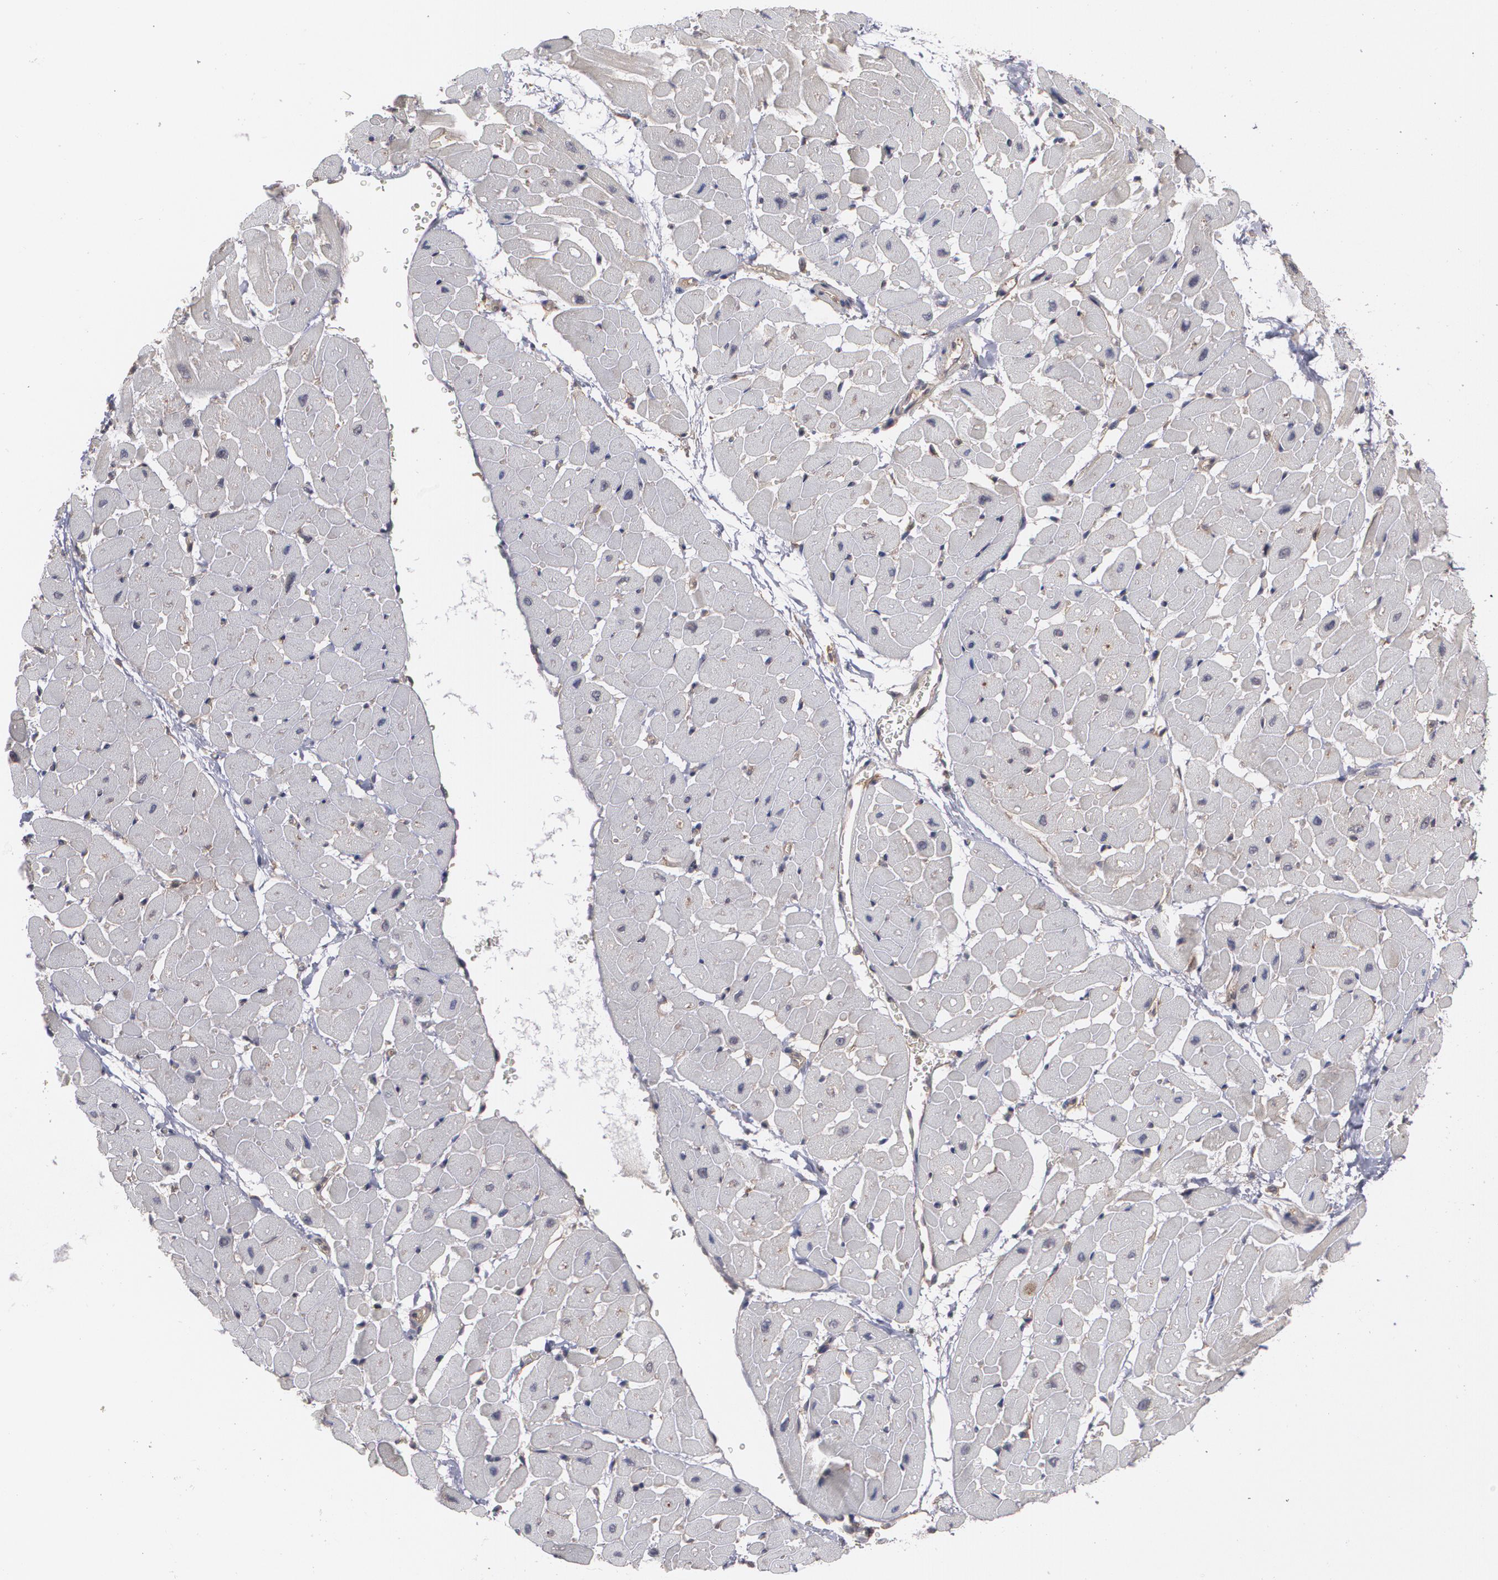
{"staining": {"intensity": "weak", "quantity": "25%-75%", "location": "cytoplasmic/membranous"}, "tissue": "heart muscle", "cell_type": "Cardiomyocytes", "image_type": "normal", "snomed": [{"axis": "morphology", "description": "Normal tissue, NOS"}, {"axis": "topography", "description": "Heart"}], "caption": "Immunohistochemistry micrograph of unremarkable human heart muscle stained for a protein (brown), which shows low levels of weak cytoplasmic/membranous expression in approximately 25%-75% of cardiomyocytes.", "gene": "BMP6", "patient": {"sex": "male", "age": 45}}